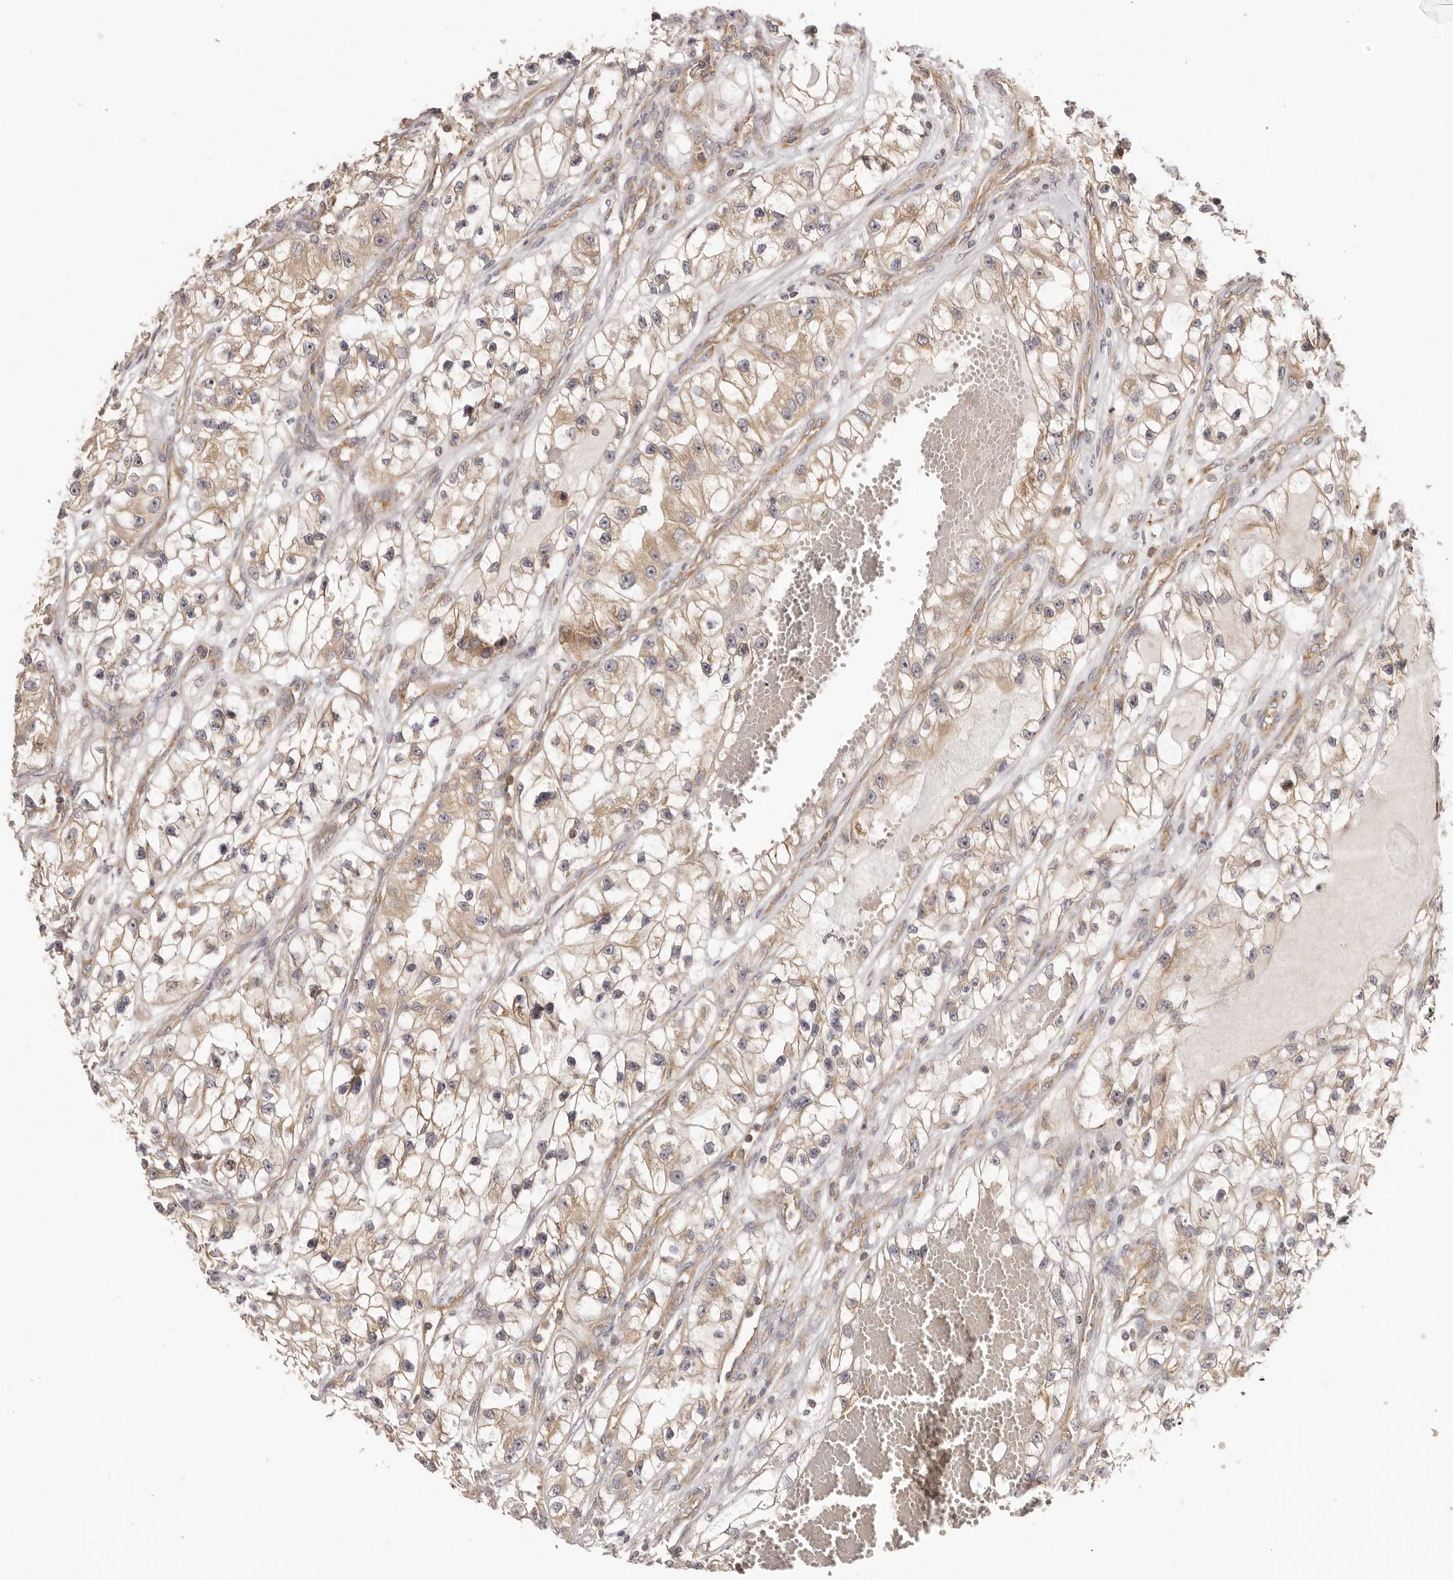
{"staining": {"intensity": "weak", "quantity": ">75%", "location": "cytoplasmic/membranous"}, "tissue": "renal cancer", "cell_type": "Tumor cells", "image_type": "cancer", "snomed": [{"axis": "morphology", "description": "Adenocarcinoma, NOS"}, {"axis": "topography", "description": "Kidney"}], "caption": "Adenocarcinoma (renal) tissue demonstrates weak cytoplasmic/membranous expression in about >75% of tumor cells, visualized by immunohistochemistry. (Stains: DAB in brown, nuclei in blue, Microscopy: brightfield microscopy at high magnification).", "gene": "EEF1E1", "patient": {"sex": "female", "age": 57}}